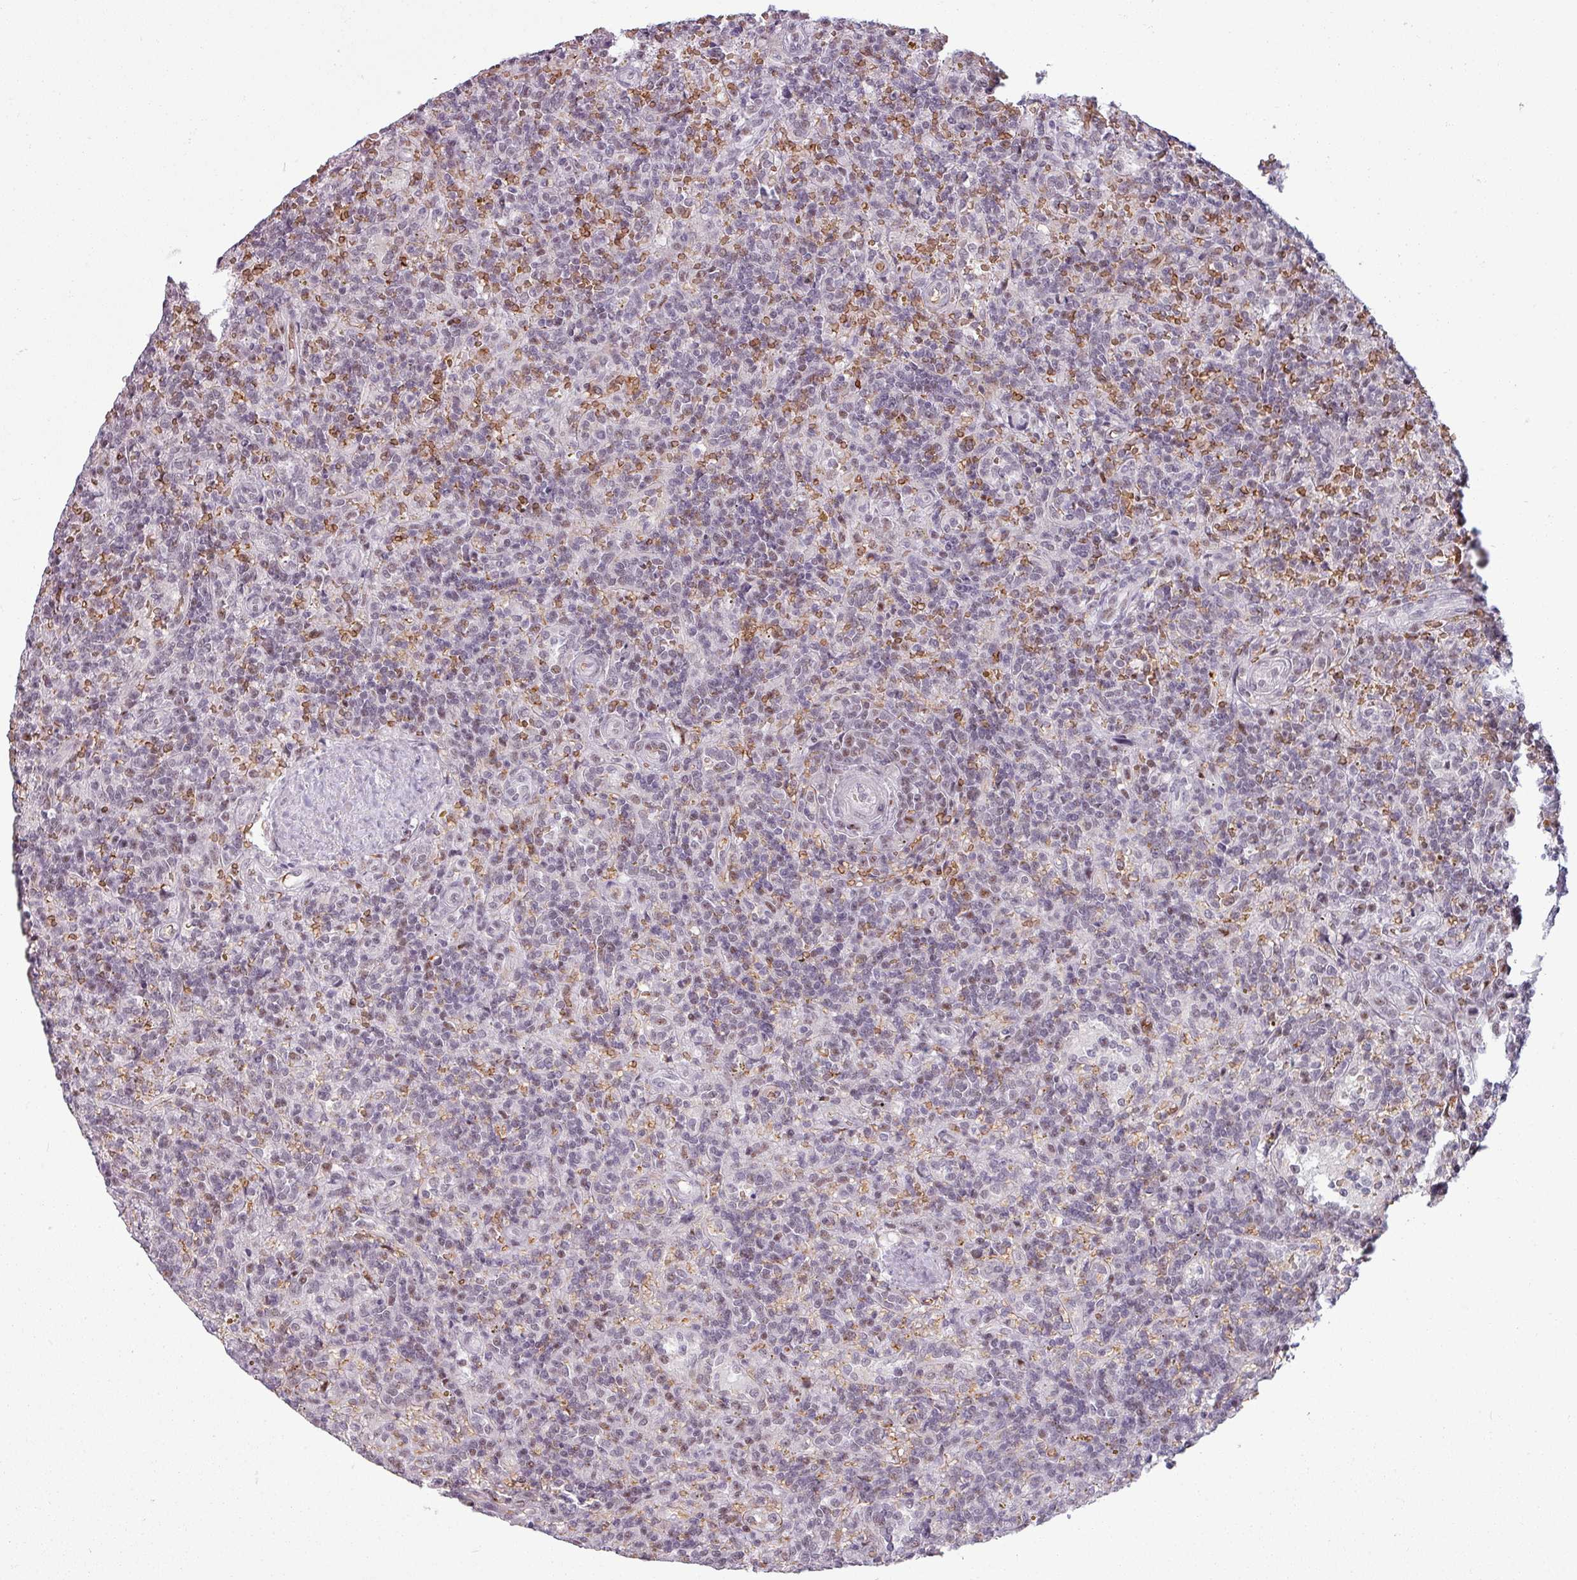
{"staining": {"intensity": "negative", "quantity": "none", "location": "none"}, "tissue": "lymphoma", "cell_type": "Tumor cells", "image_type": "cancer", "snomed": [{"axis": "morphology", "description": "Malignant lymphoma, non-Hodgkin's type, Low grade"}, {"axis": "topography", "description": "Spleen"}], "caption": "Tumor cells are negative for protein expression in human low-grade malignant lymphoma, non-Hodgkin's type.", "gene": "NCOR1", "patient": {"sex": "male", "age": 67}}